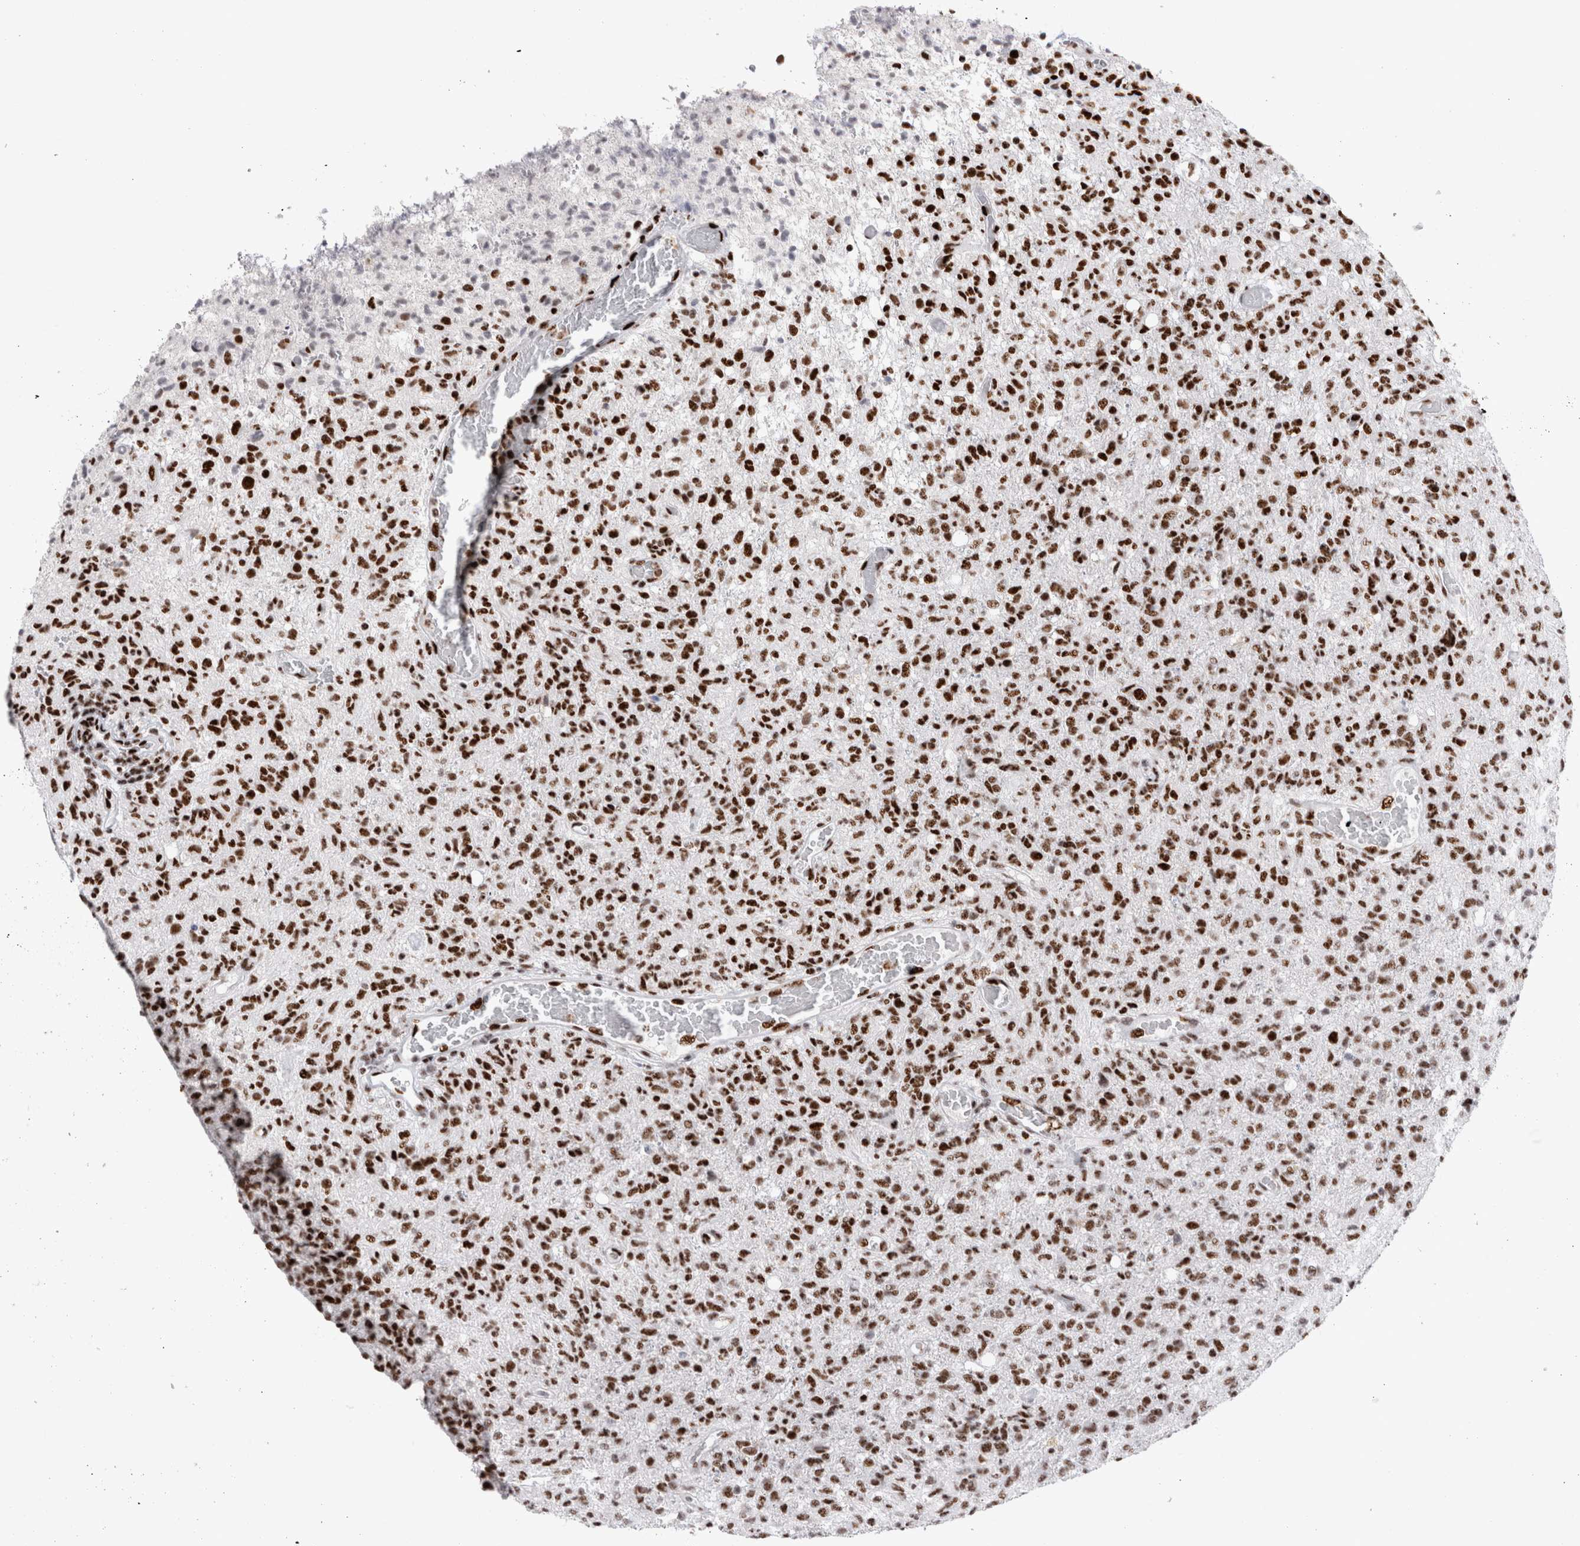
{"staining": {"intensity": "strong", "quantity": ">75%", "location": "nuclear"}, "tissue": "glioma", "cell_type": "Tumor cells", "image_type": "cancer", "snomed": [{"axis": "morphology", "description": "Glioma, malignant, High grade"}, {"axis": "topography", "description": "Brain"}], "caption": "High-grade glioma (malignant) stained with a brown dye exhibits strong nuclear positive expression in about >75% of tumor cells.", "gene": "RBM6", "patient": {"sex": "female", "age": 57}}